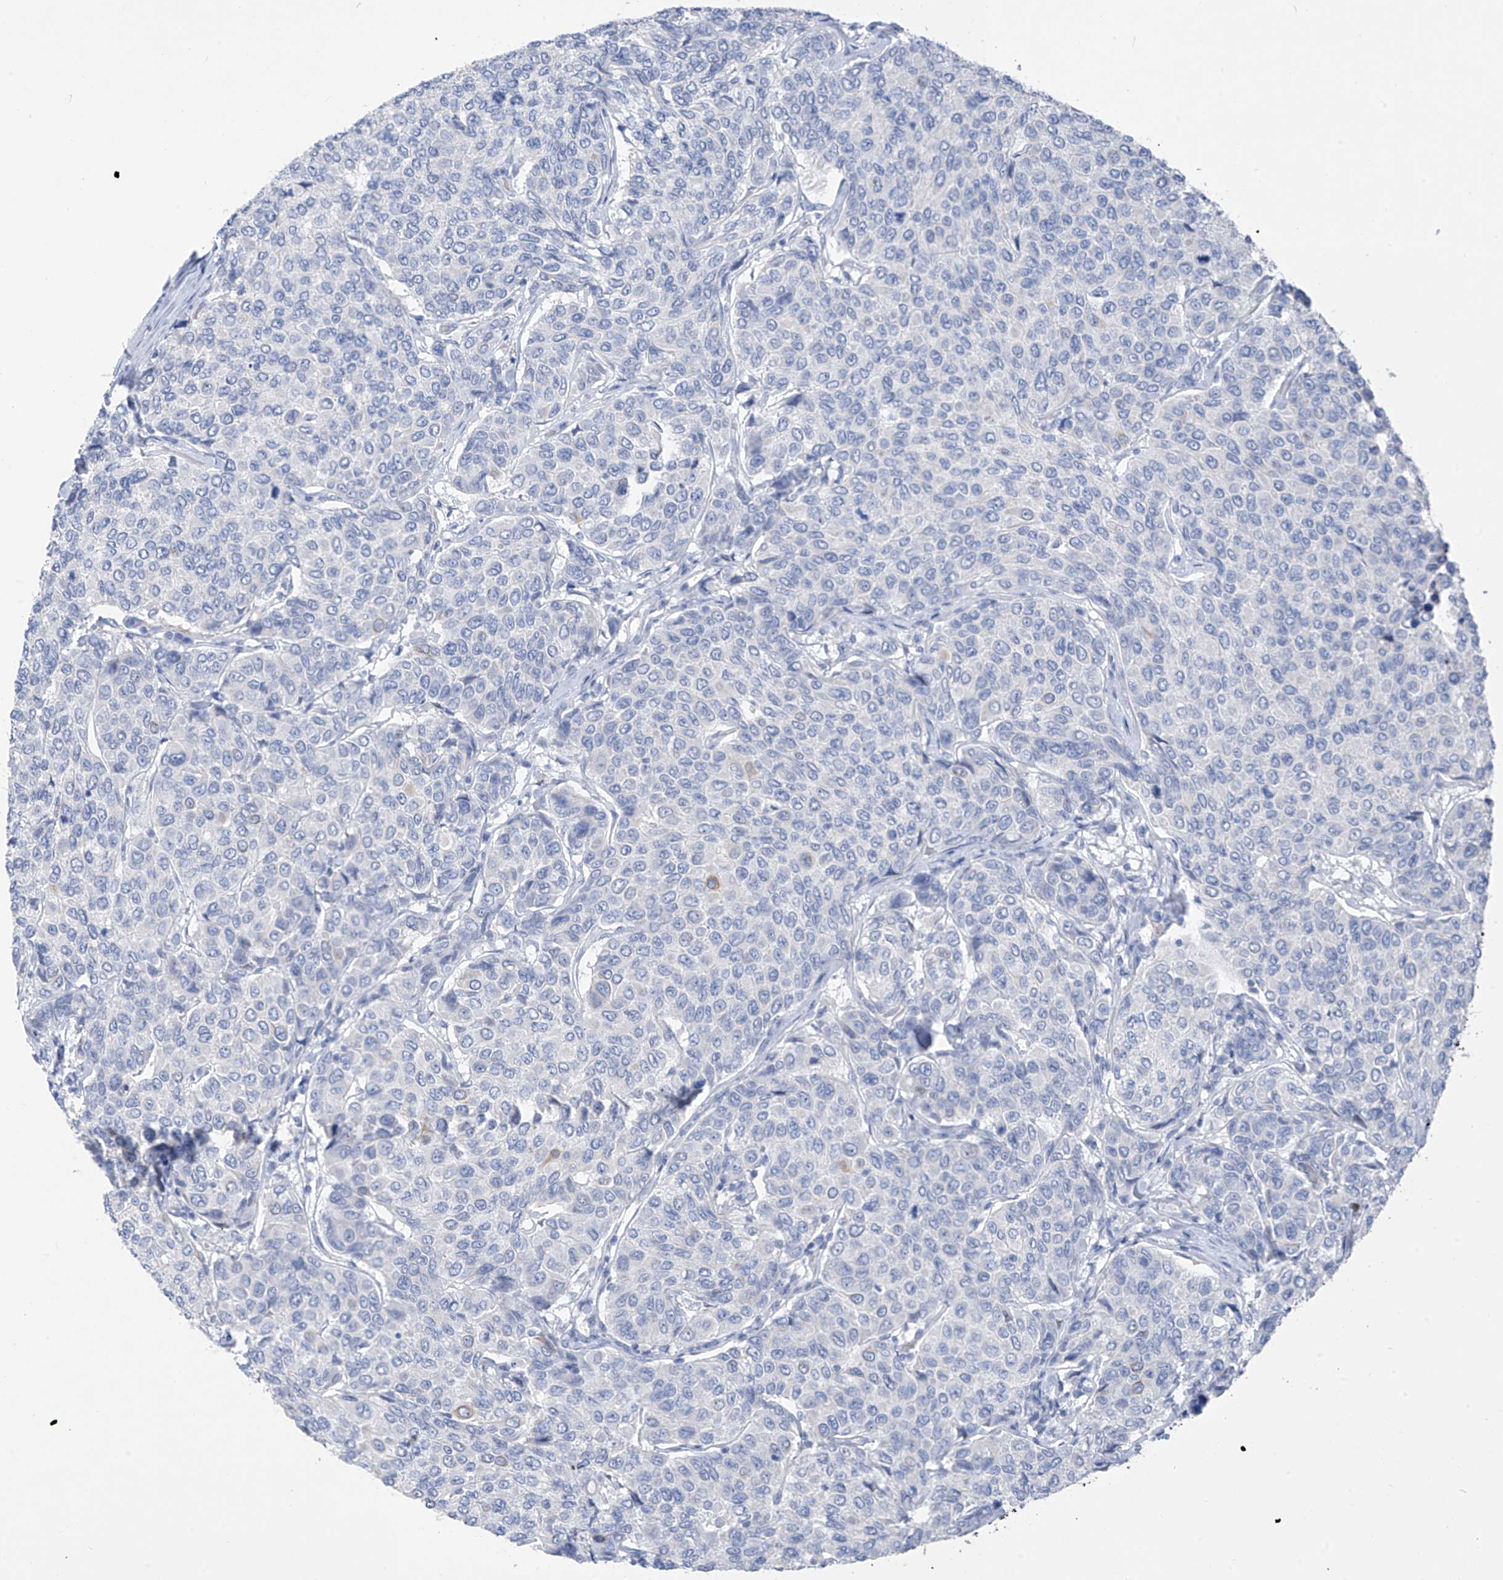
{"staining": {"intensity": "negative", "quantity": "none", "location": "none"}, "tissue": "breast cancer", "cell_type": "Tumor cells", "image_type": "cancer", "snomed": [{"axis": "morphology", "description": "Duct carcinoma"}, {"axis": "topography", "description": "Breast"}], "caption": "Breast intraductal carcinoma was stained to show a protein in brown. There is no significant positivity in tumor cells.", "gene": "PAFAH1B3", "patient": {"sex": "female", "age": 55}}